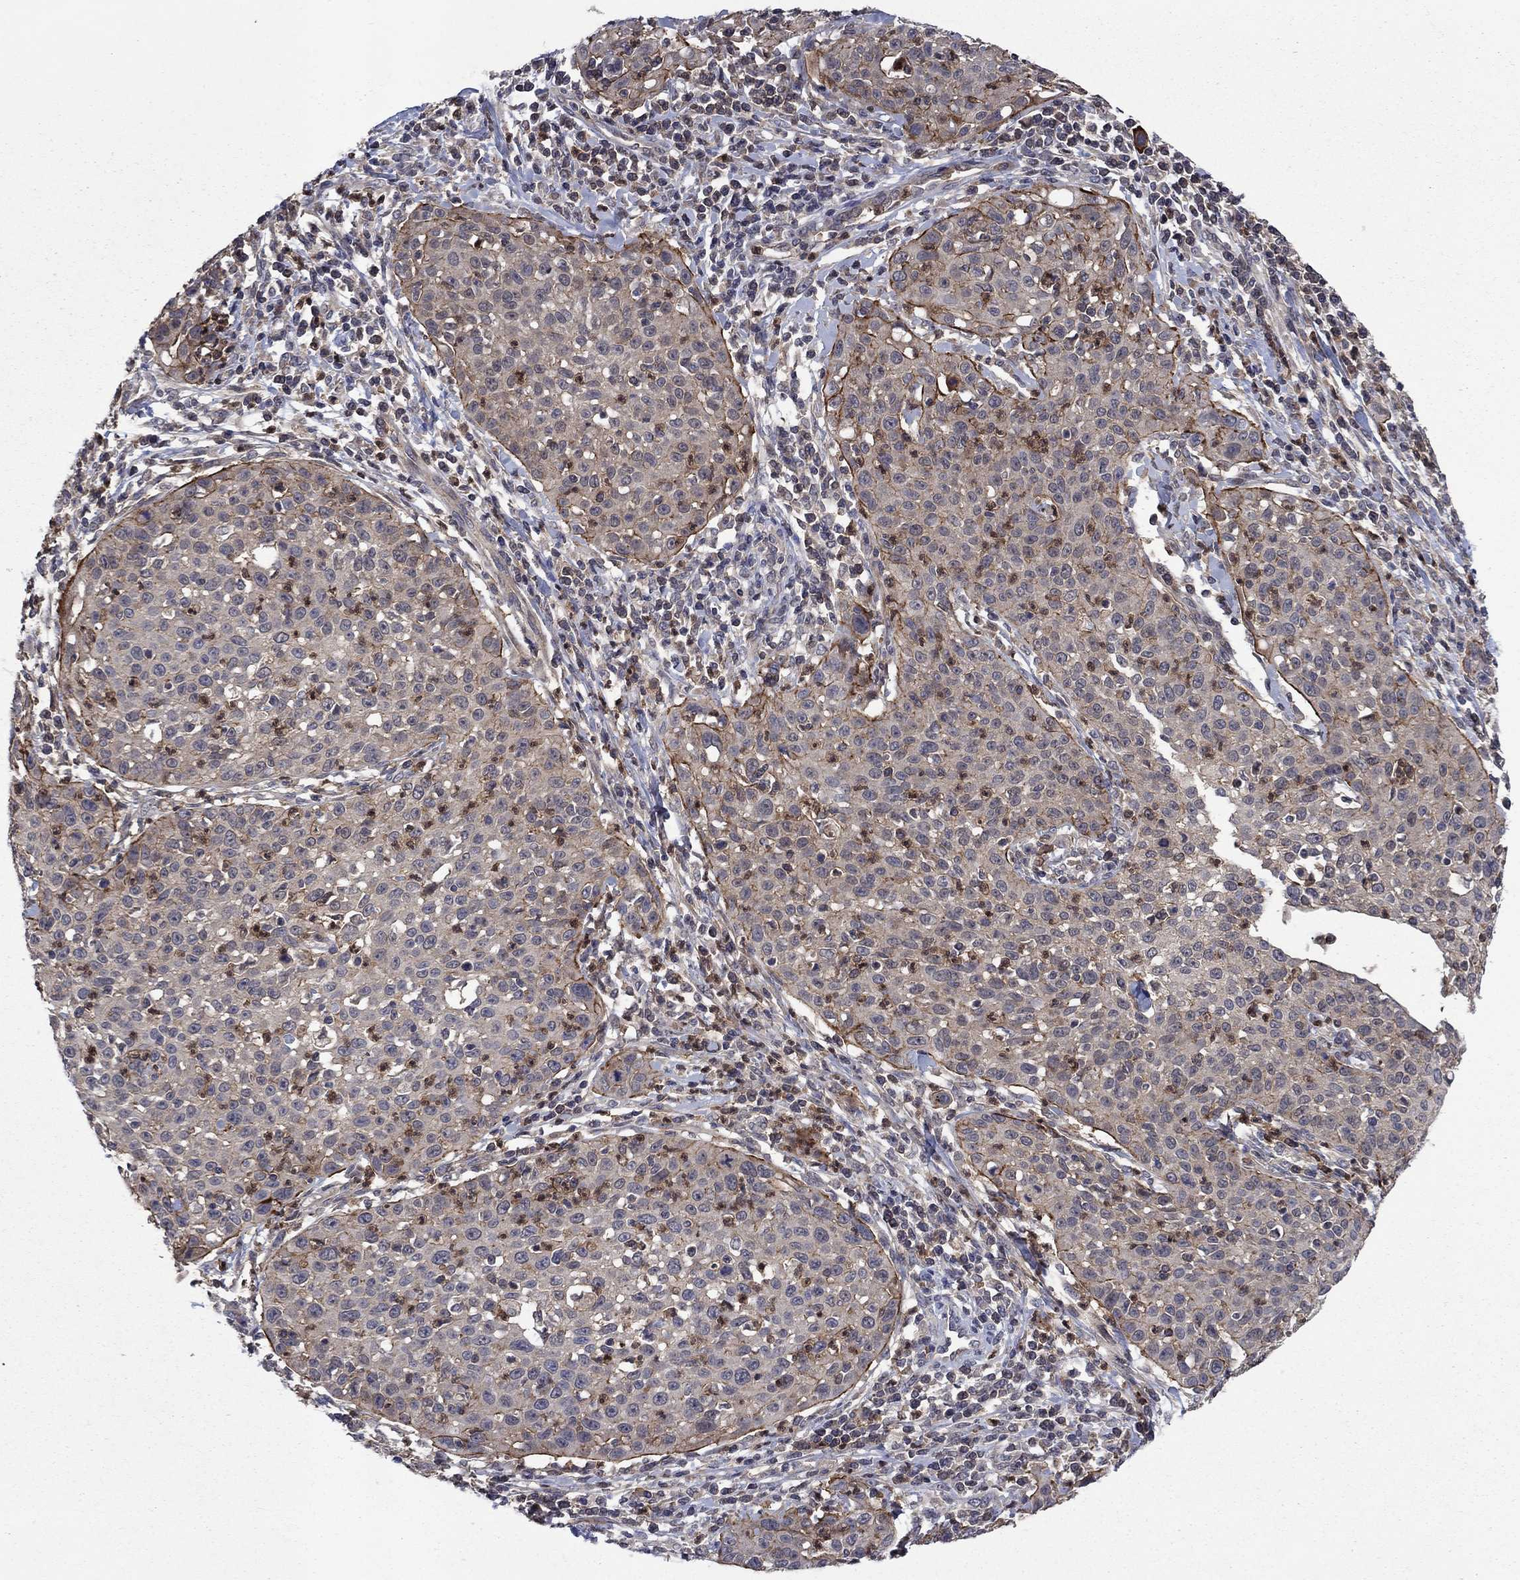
{"staining": {"intensity": "strong", "quantity": "<25%", "location": "cytoplasmic/membranous"}, "tissue": "cervical cancer", "cell_type": "Tumor cells", "image_type": "cancer", "snomed": [{"axis": "morphology", "description": "Squamous cell carcinoma, NOS"}, {"axis": "topography", "description": "Cervix"}], "caption": "Cervical cancer (squamous cell carcinoma) stained with DAB (3,3'-diaminobenzidine) IHC exhibits medium levels of strong cytoplasmic/membranous expression in about <25% of tumor cells. The protein of interest is stained brown, and the nuclei are stained in blue (DAB IHC with brightfield microscopy, high magnification).", "gene": "MSRB1", "patient": {"sex": "female", "age": 26}}